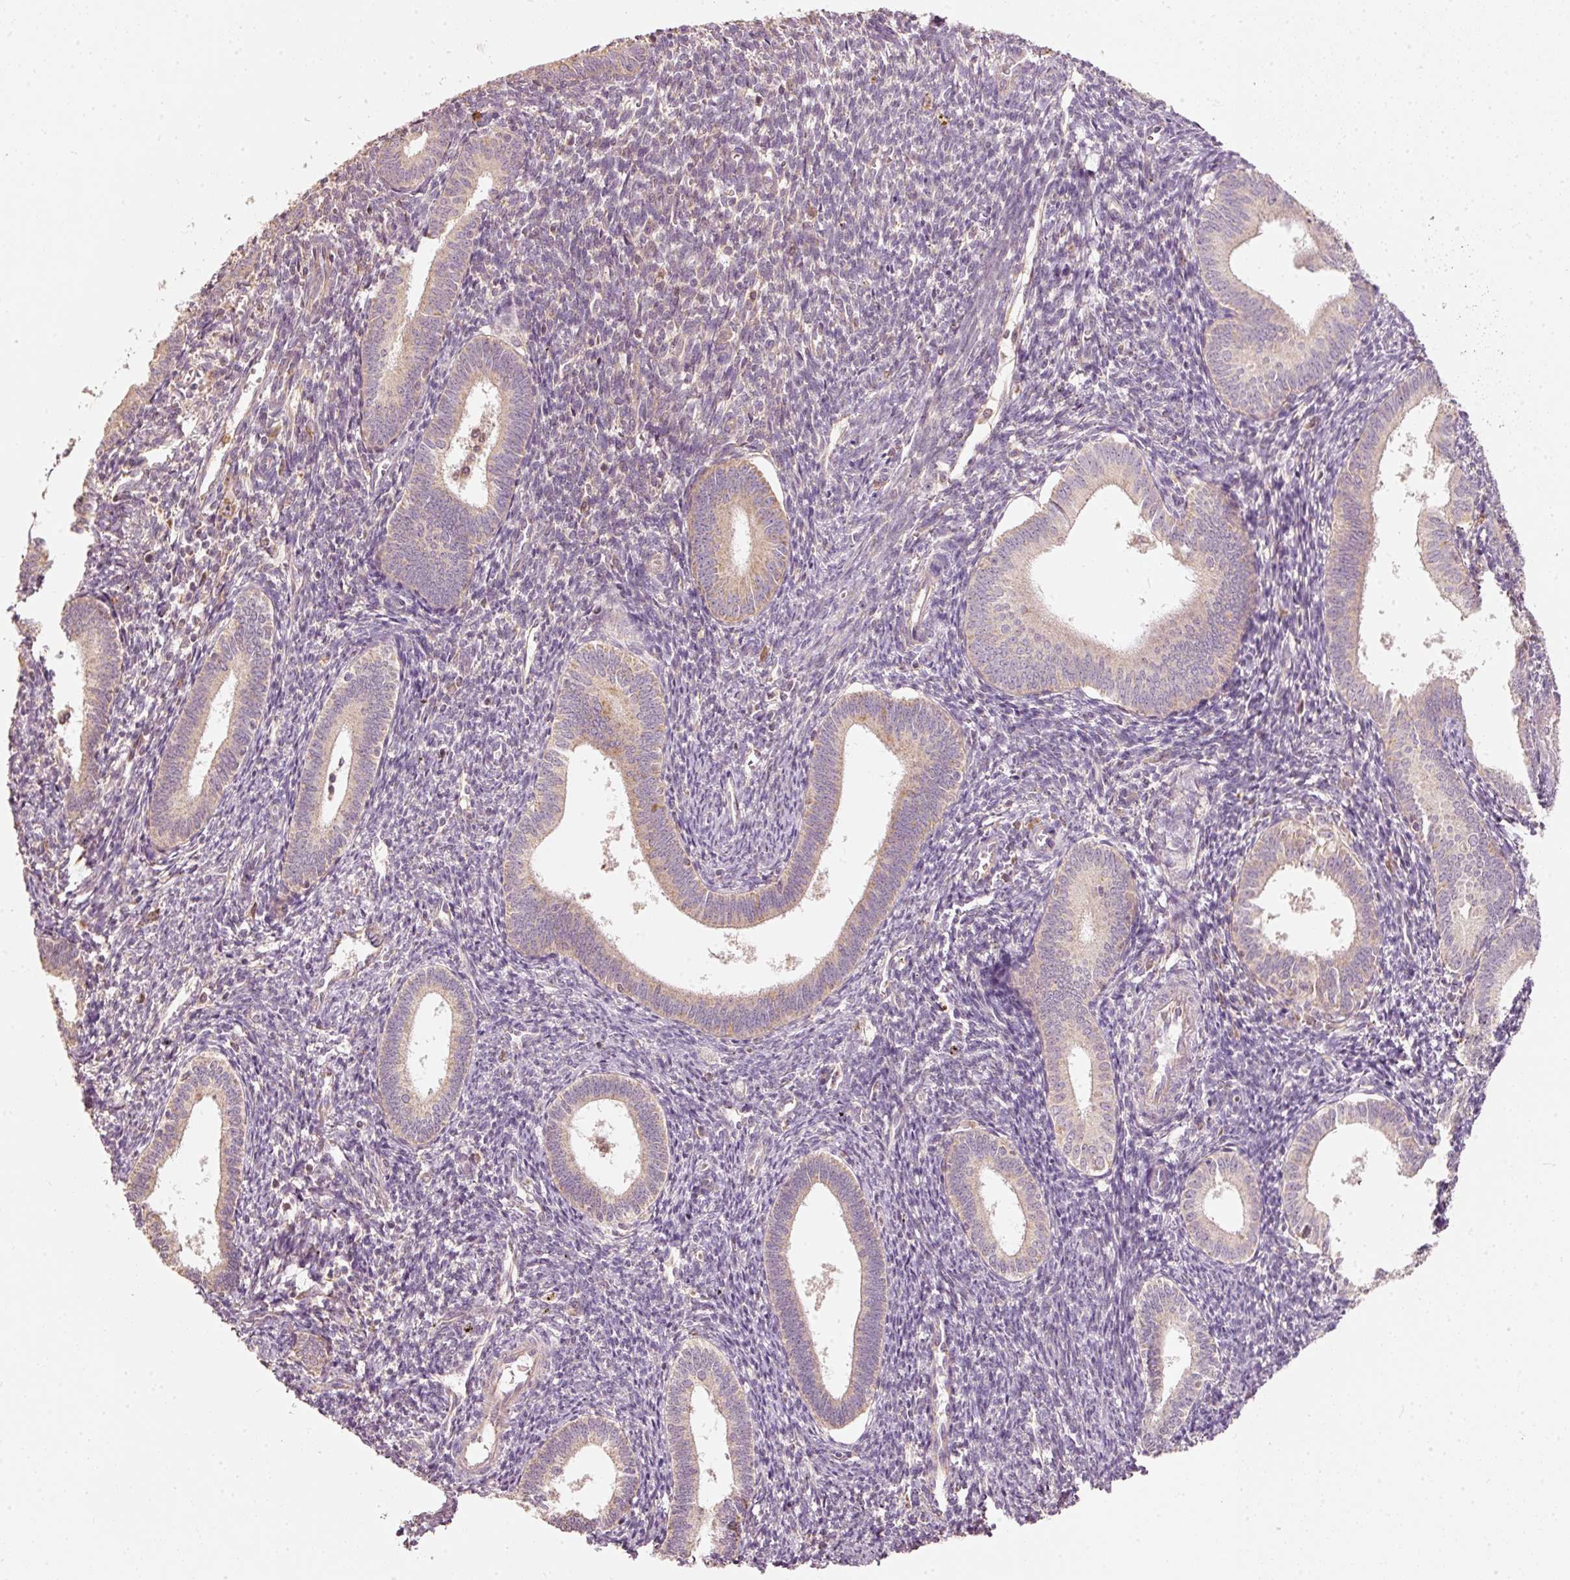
{"staining": {"intensity": "moderate", "quantity": "<25%", "location": "cytoplasmic/membranous"}, "tissue": "endometrium", "cell_type": "Cells in endometrial stroma", "image_type": "normal", "snomed": [{"axis": "morphology", "description": "Normal tissue, NOS"}, {"axis": "topography", "description": "Endometrium"}], "caption": "An immunohistochemistry image of benign tissue is shown. Protein staining in brown highlights moderate cytoplasmic/membranous positivity in endometrium within cells in endometrial stroma. Ihc stains the protein in brown and the nuclei are stained blue.", "gene": "PSENEN", "patient": {"sex": "female", "age": 41}}